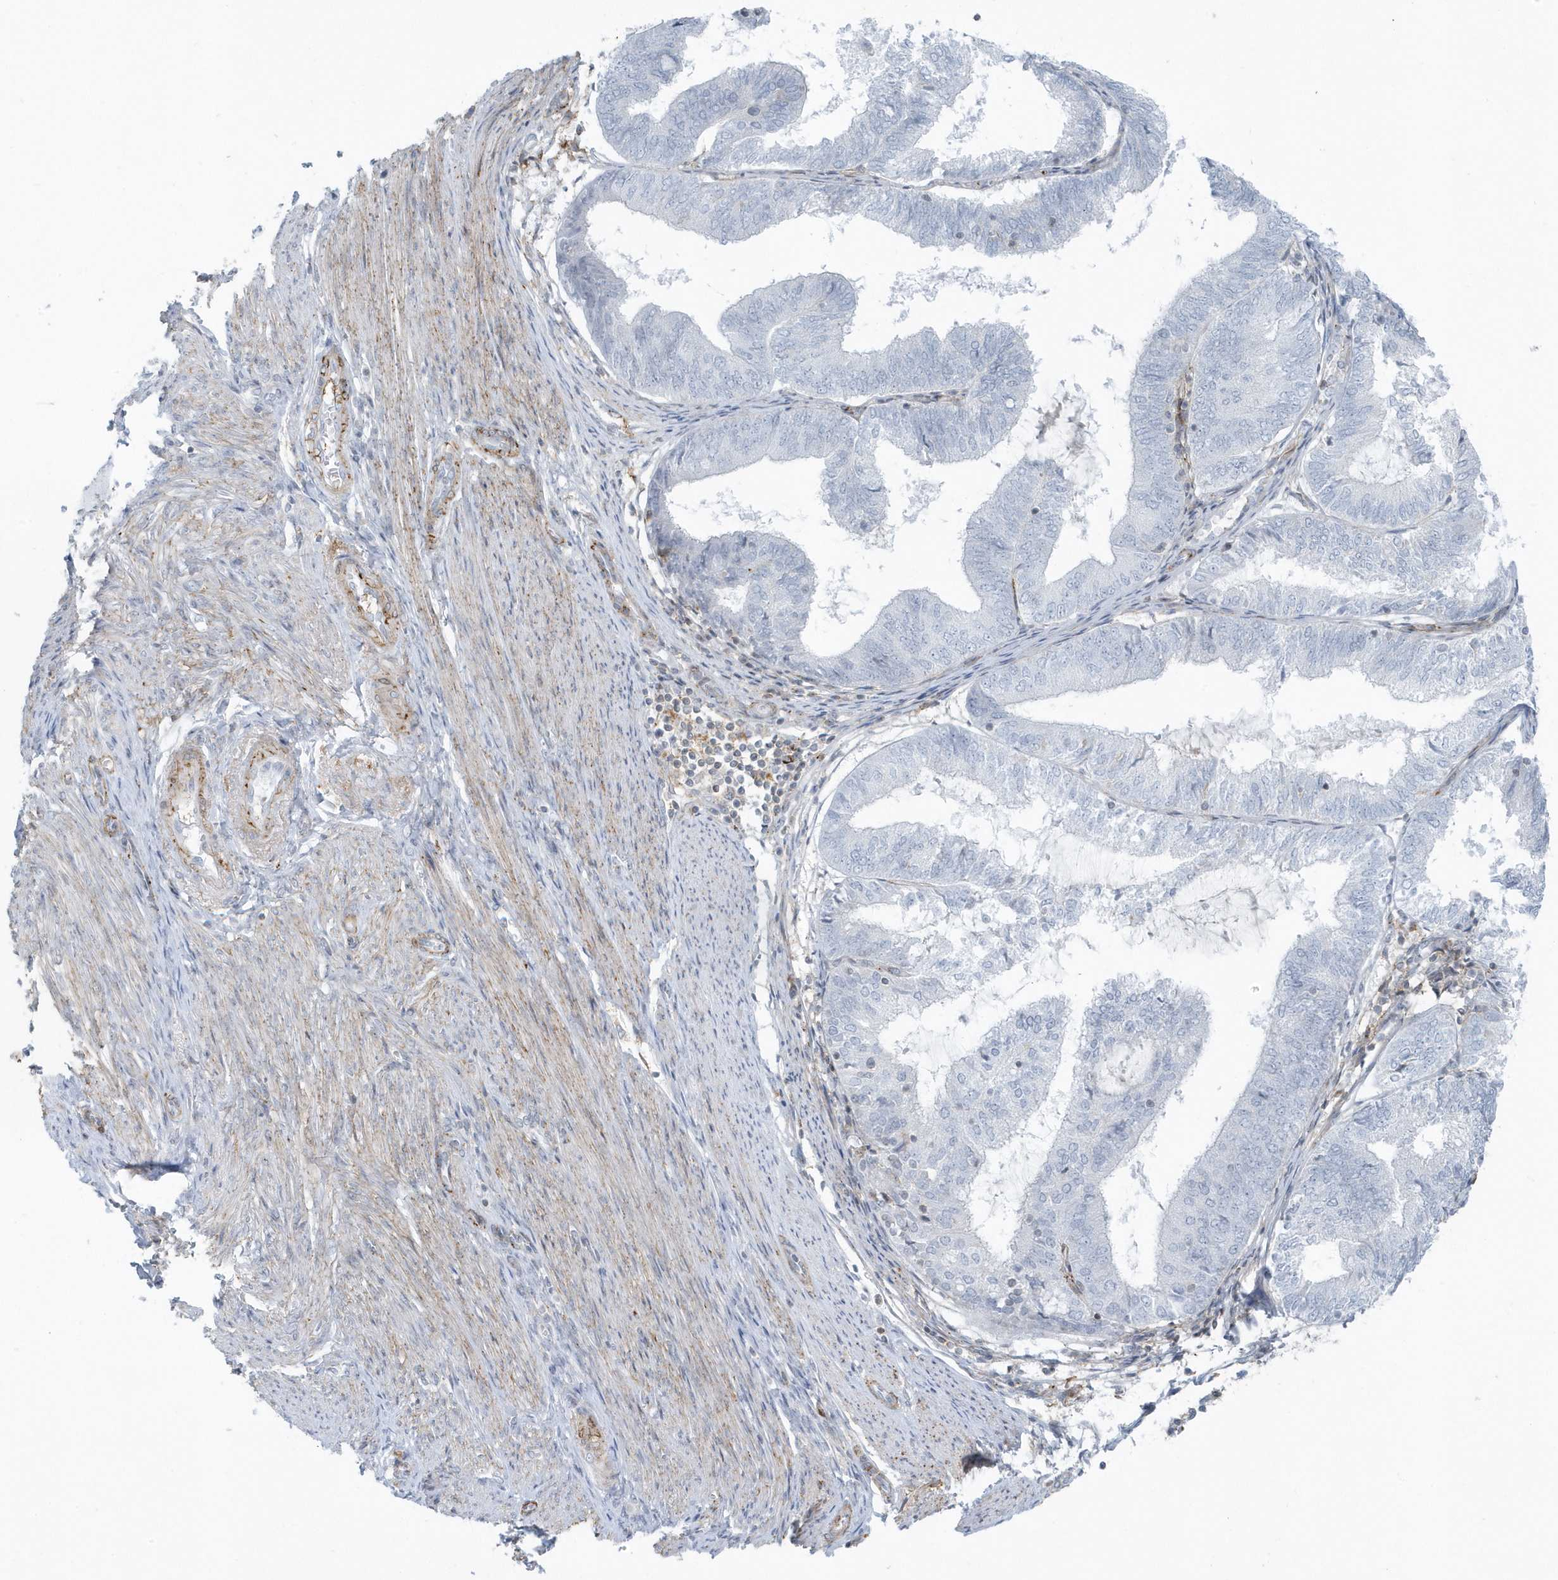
{"staining": {"intensity": "negative", "quantity": "none", "location": "none"}, "tissue": "endometrial cancer", "cell_type": "Tumor cells", "image_type": "cancer", "snomed": [{"axis": "morphology", "description": "Adenocarcinoma, NOS"}, {"axis": "topography", "description": "Endometrium"}], "caption": "Protein analysis of adenocarcinoma (endometrial) demonstrates no significant positivity in tumor cells.", "gene": "CACNB2", "patient": {"sex": "female", "age": 81}}